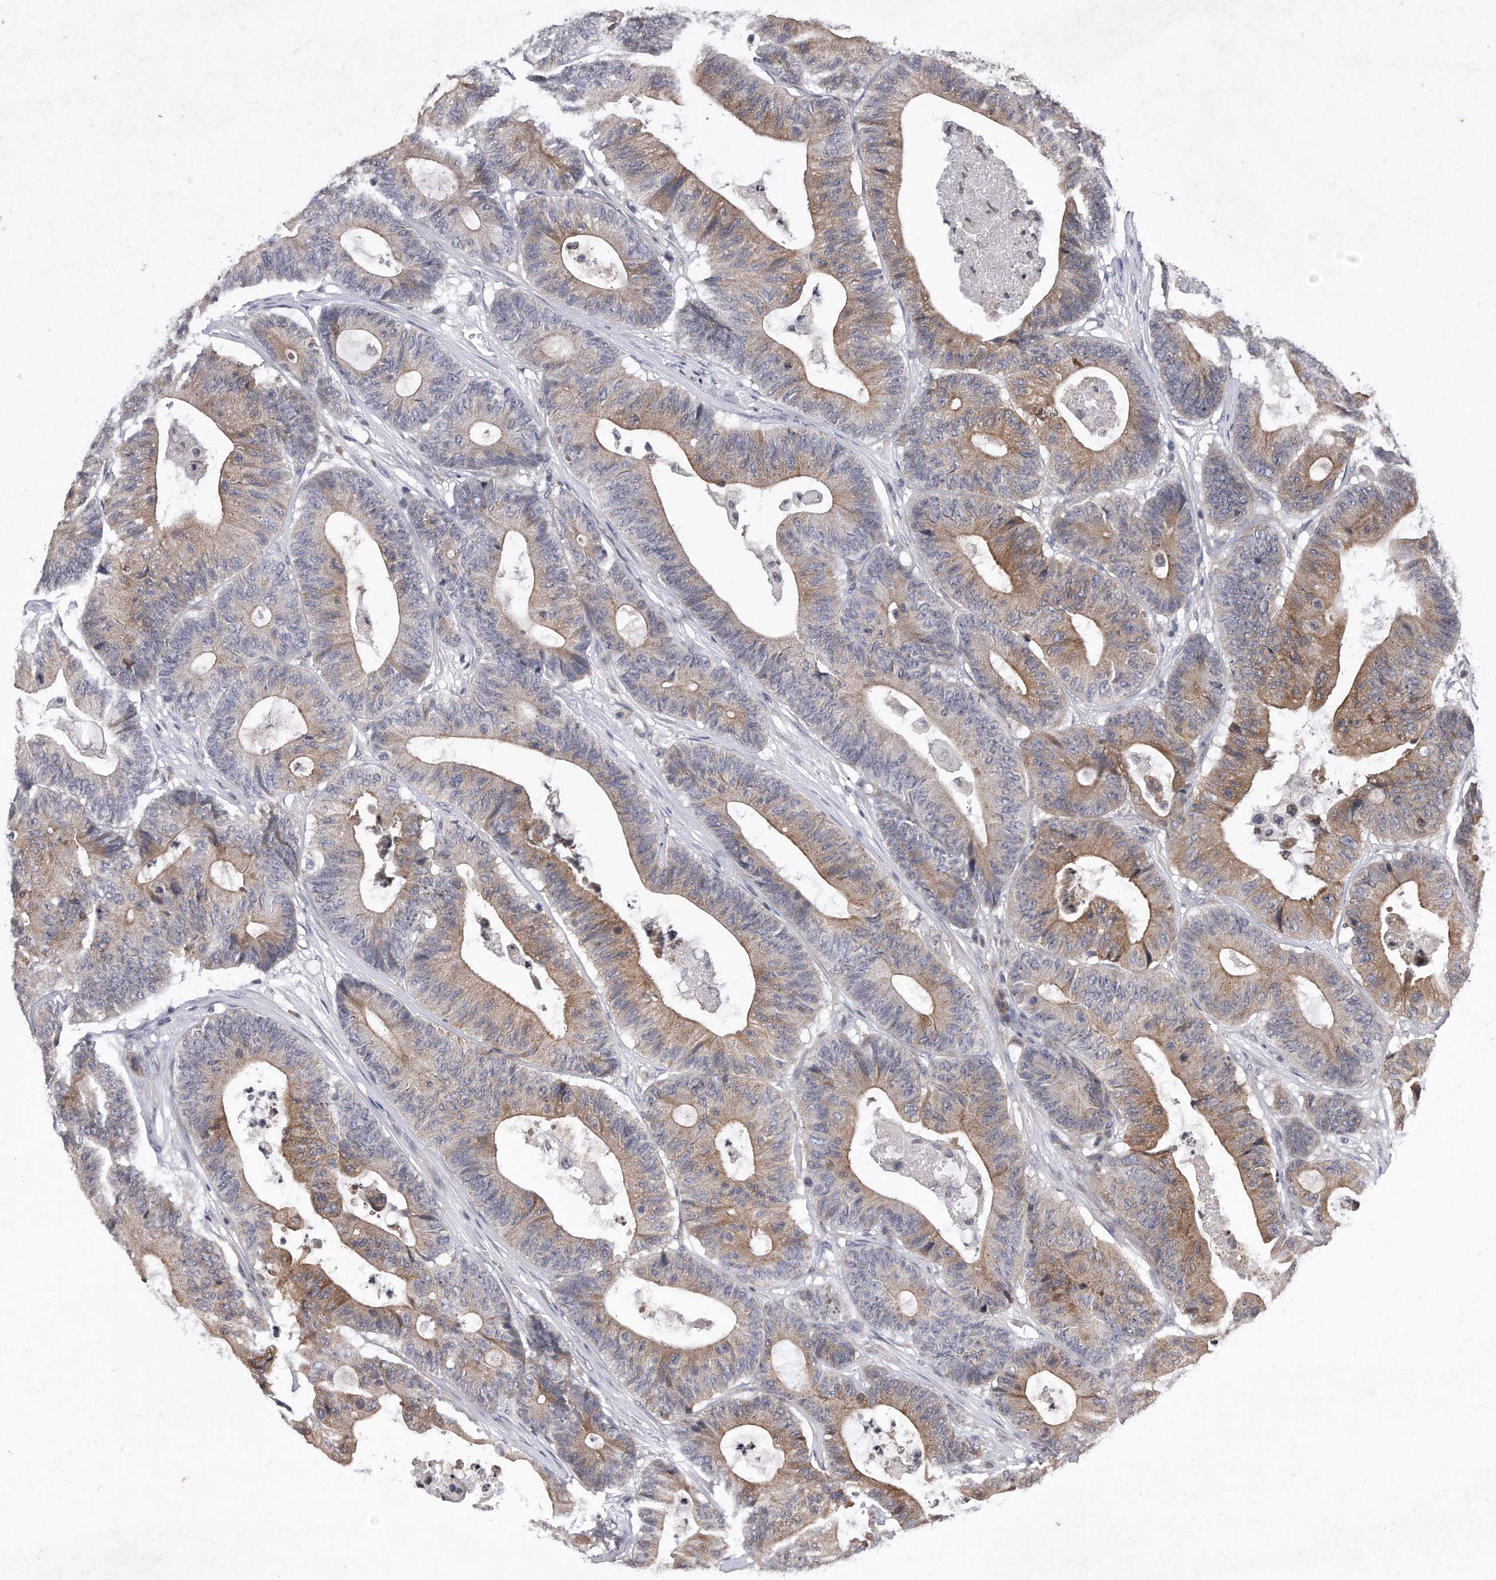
{"staining": {"intensity": "moderate", "quantity": "25%-75%", "location": "cytoplasmic/membranous"}, "tissue": "colorectal cancer", "cell_type": "Tumor cells", "image_type": "cancer", "snomed": [{"axis": "morphology", "description": "Adenocarcinoma, NOS"}, {"axis": "topography", "description": "Colon"}], "caption": "High-magnification brightfield microscopy of colorectal cancer stained with DAB (brown) and counterstained with hematoxylin (blue). tumor cells exhibit moderate cytoplasmic/membranous staining is appreciated in approximately25%-75% of cells. (IHC, brightfield microscopy, high magnification).", "gene": "DAB1", "patient": {"sex": "female", "age": 84}}